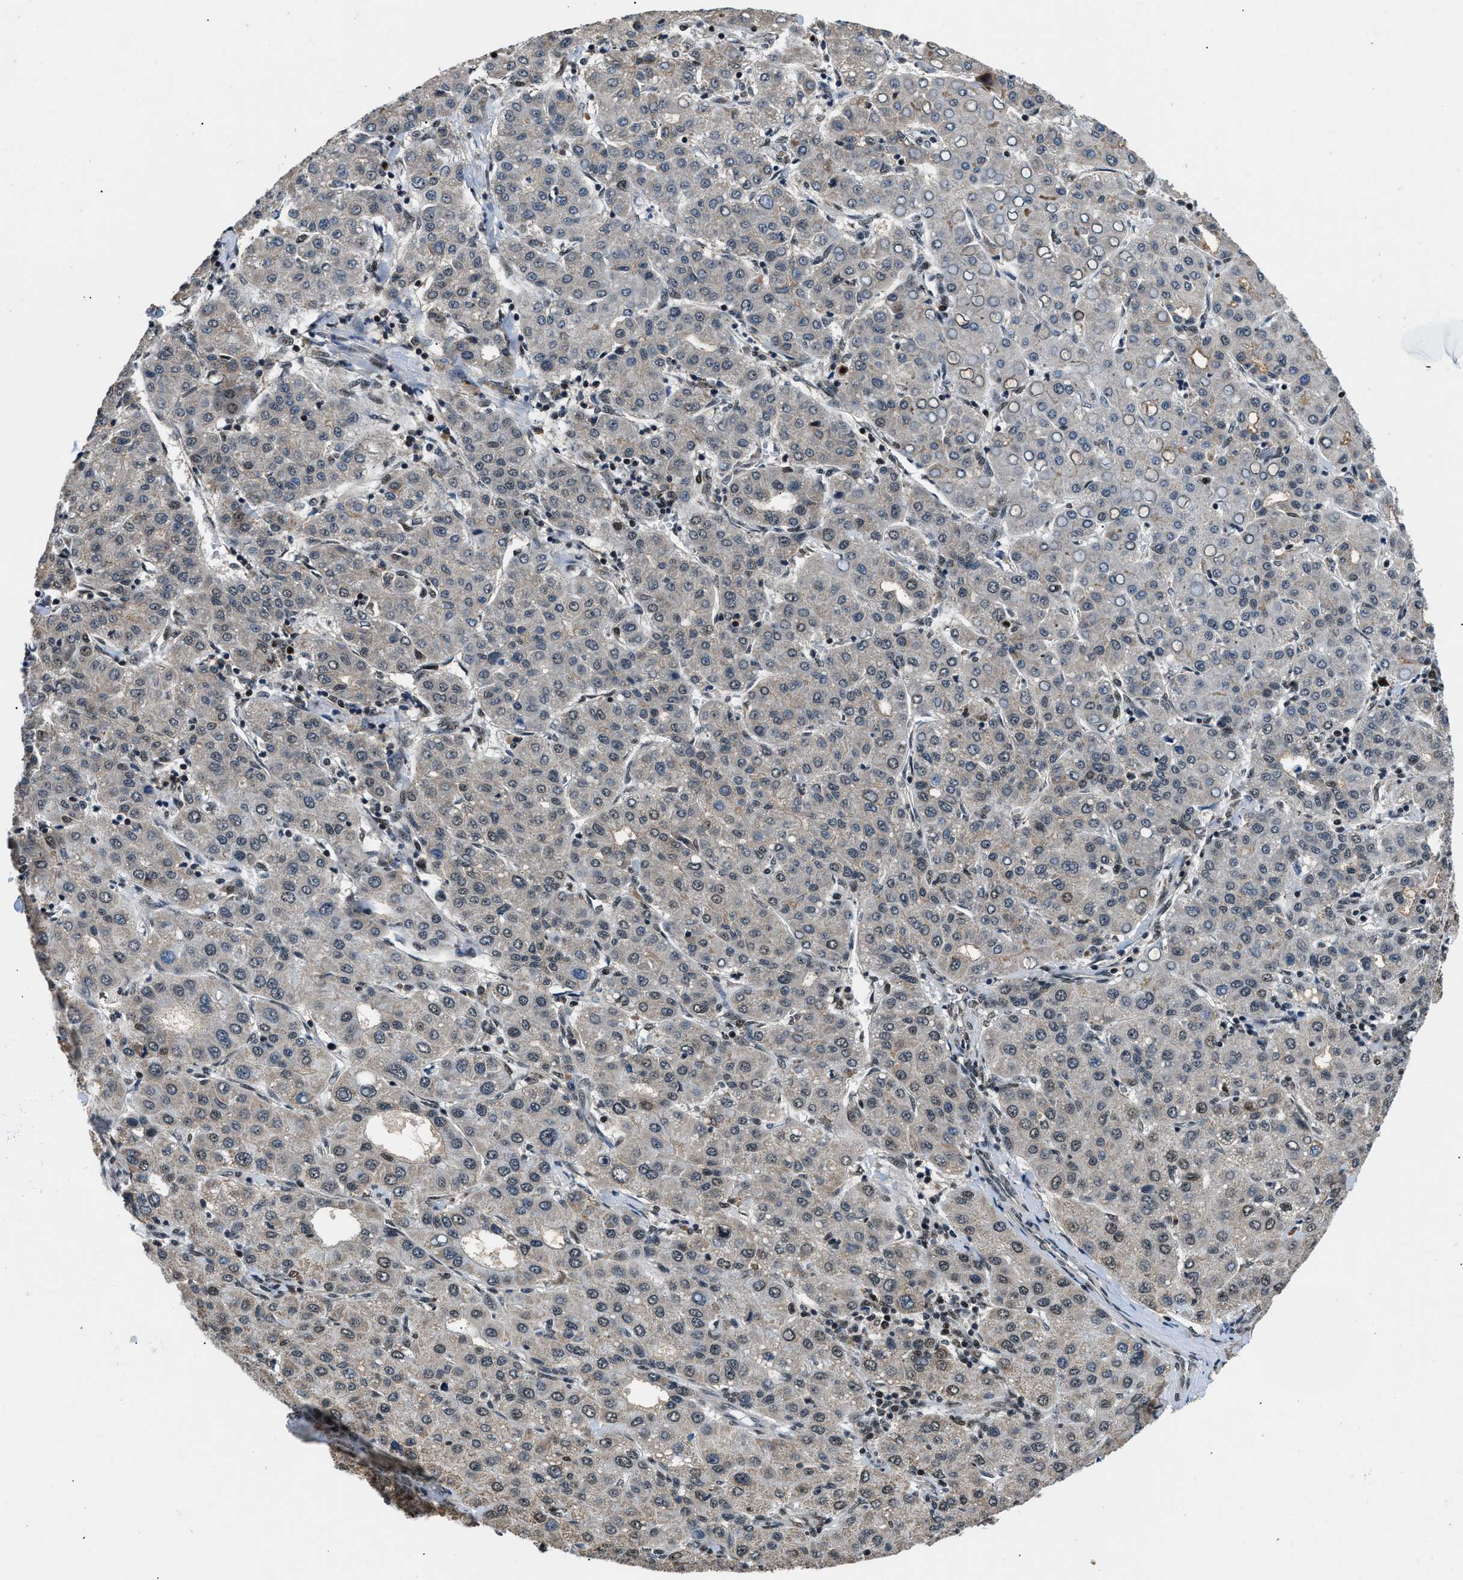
{"staining": {"intensity": "moderate", "quantity": "<25%", "location": "nuclear"}, "tissue": "liver cancer", "cell_type": "Tumor cells", "image_type": "cancer", "snomed": [{"axis": "morphology", "description": "Carcinoma, Hepatocellular, NOS"}, {"axis": "topography", "description": "Liver"}], "caption": "Brown immunohistochemical staining in human liver cancer (hepatocellular carcinoma) exhibits moderate nuclear expression in about <25% of tumor cells.", "gene": "KDM3B", "patient": {"sex": "male", "age": 65}}